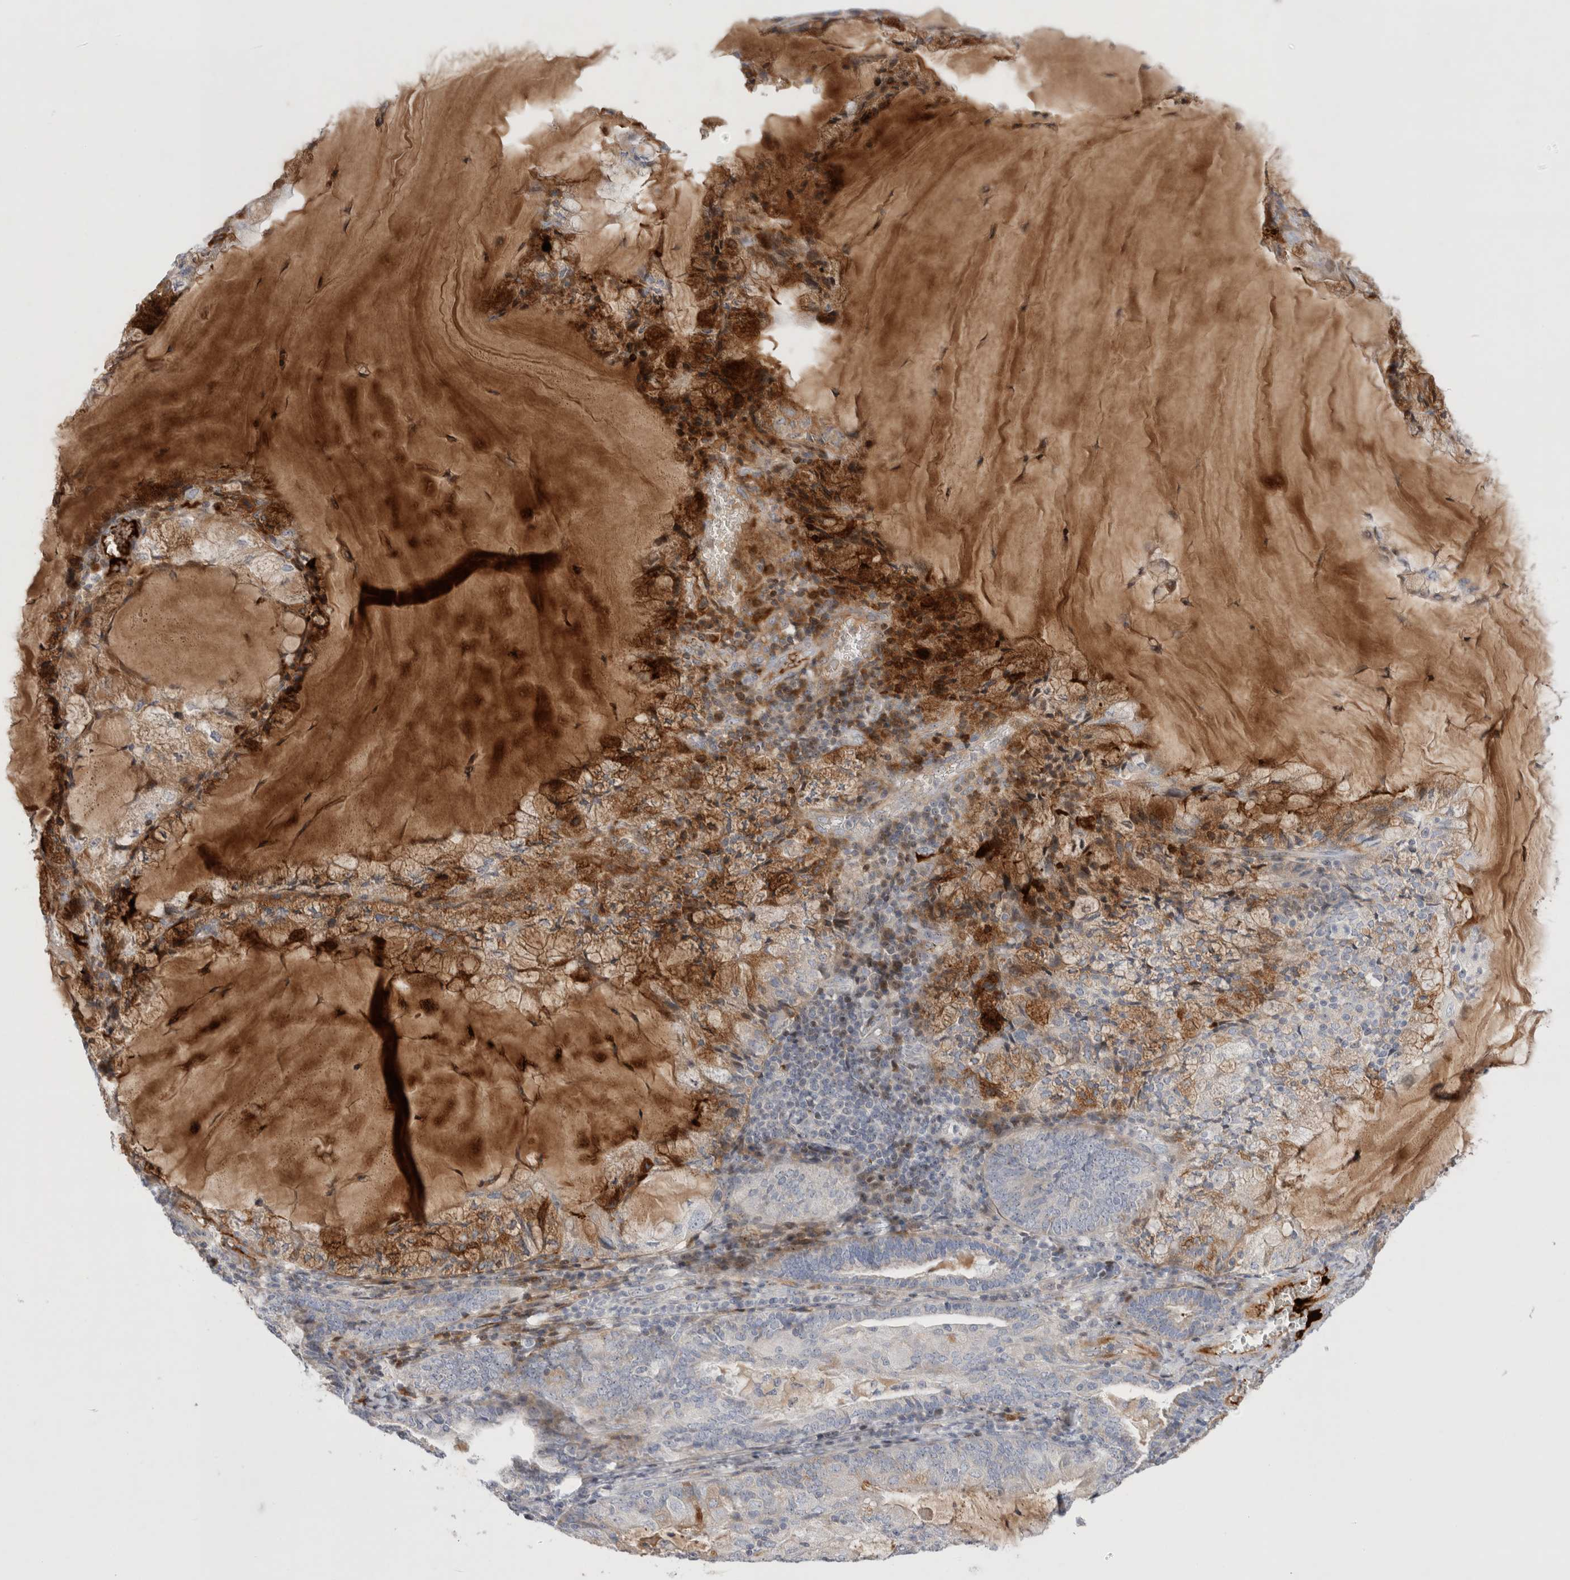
{"staining": {"intensity": "moderate", "quantity": "25%-75%", "location": "cytoplasmic/membranous"}, "tissue": "endometrial cancer", "cell_type": "Tumor cells", "image_type": "cancer", "snomed": [{"axis": "morphology", "description": "Adenocarcinoma, NOS"}, {"axis": "topography", "description": "Endometrium"}], "caption": "Immunohistochemical staining of human adenocarcinoma (endometrial) demonstrates medium levels of moderate cytoplasmic/membranous staining in about 25%-75% of tumor cells.", "gene": "ECHDC2", "patient": {"sex": "female", "age": 81}}